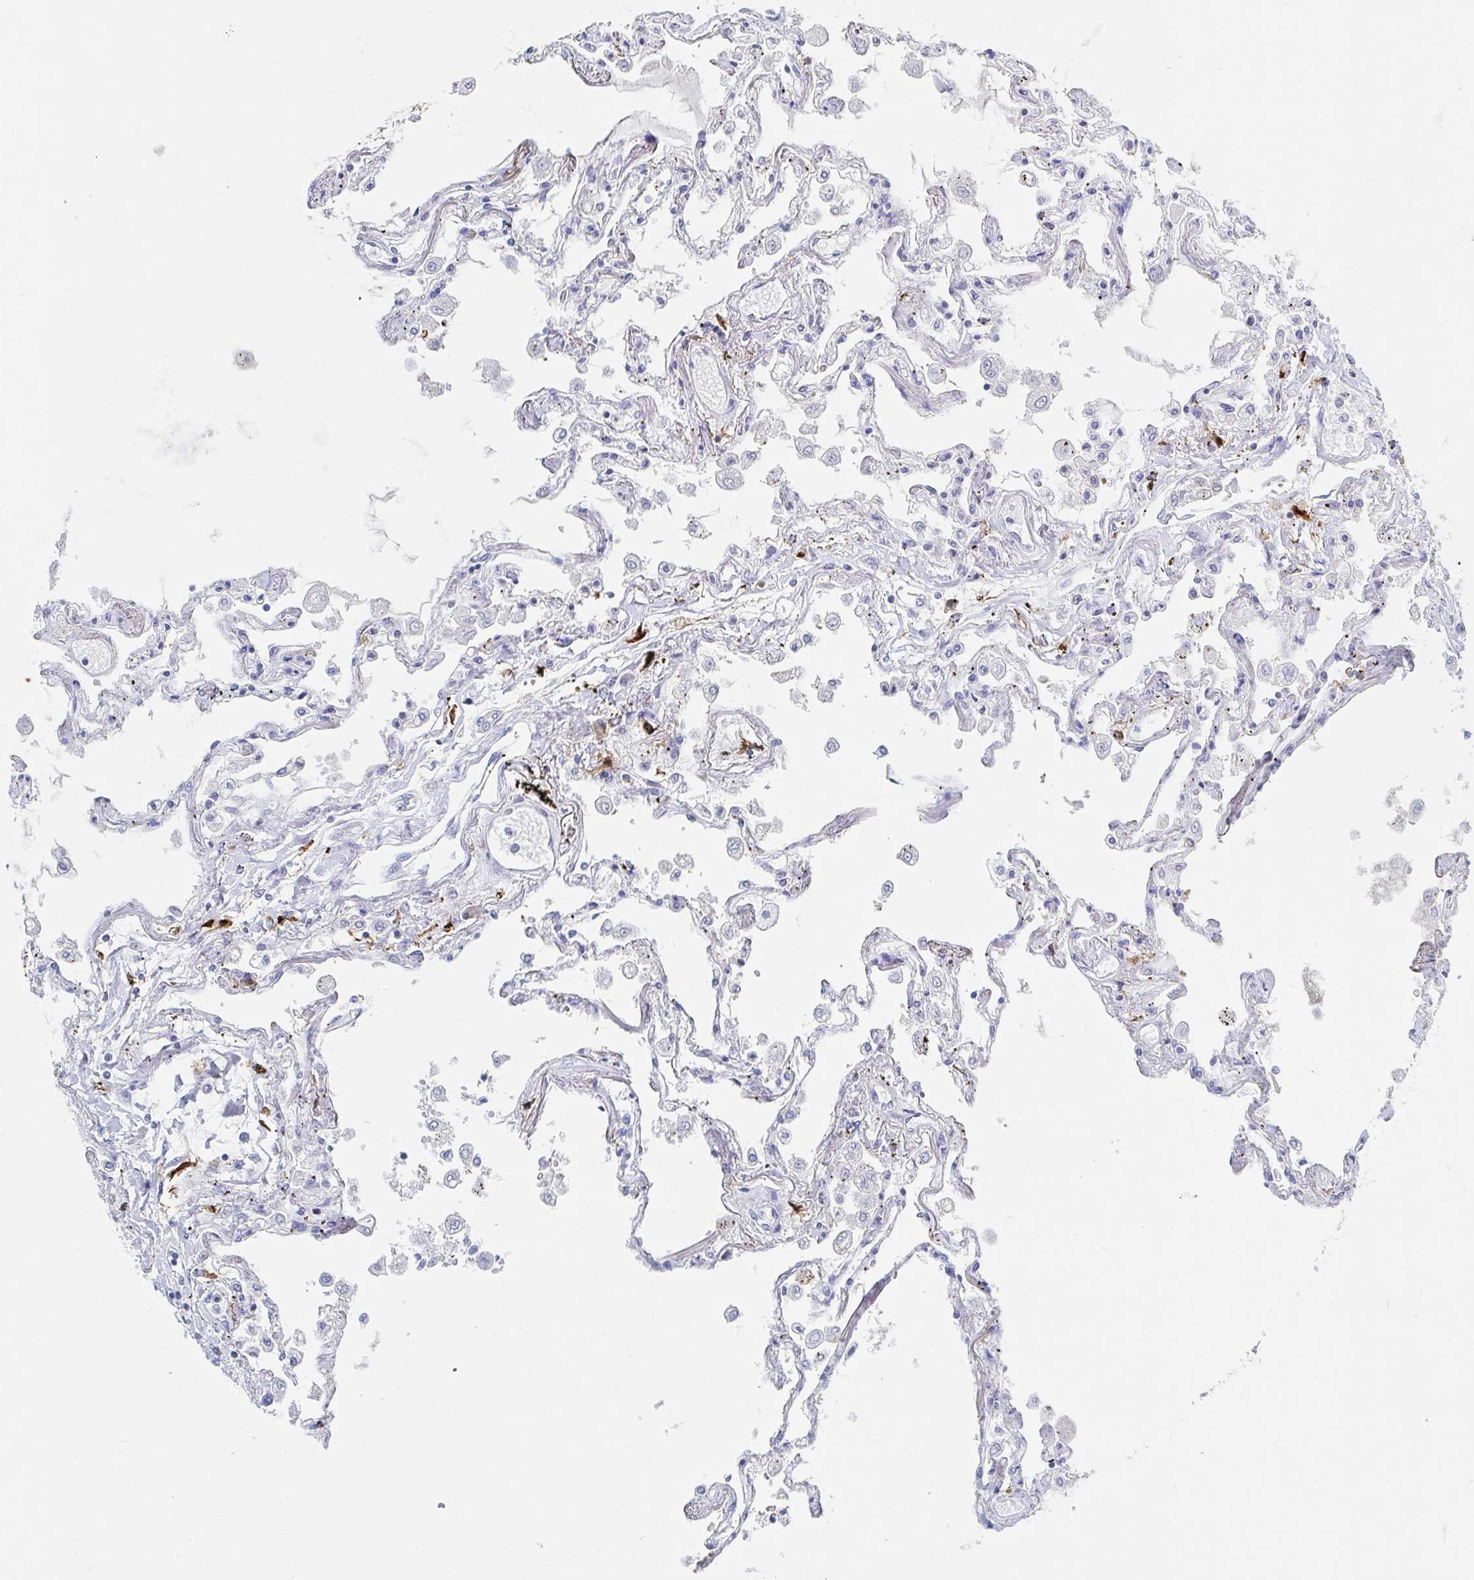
{"staining": {"intensity": "negative", "quantity": "none", "location": "none"}, "tissue": "lung", "cell_type": "Alveolar cells", "image_type": "normal", "snomed": [{"axis": "morphology", "description": "Normal tissue, NOS"}, {"axis": "morphology", "description": "Adenocarcinoma, NOS"}, {"axis": "topography", "description": "Cartilage tissue"}, {"axis": "topography", "description": "Lung"}], "caption": "Lung stained for a protein using IHC reveals no expression alveolar cells.", "gene": "OR2A1", "patient": {"sex": "female", "age": 67}}